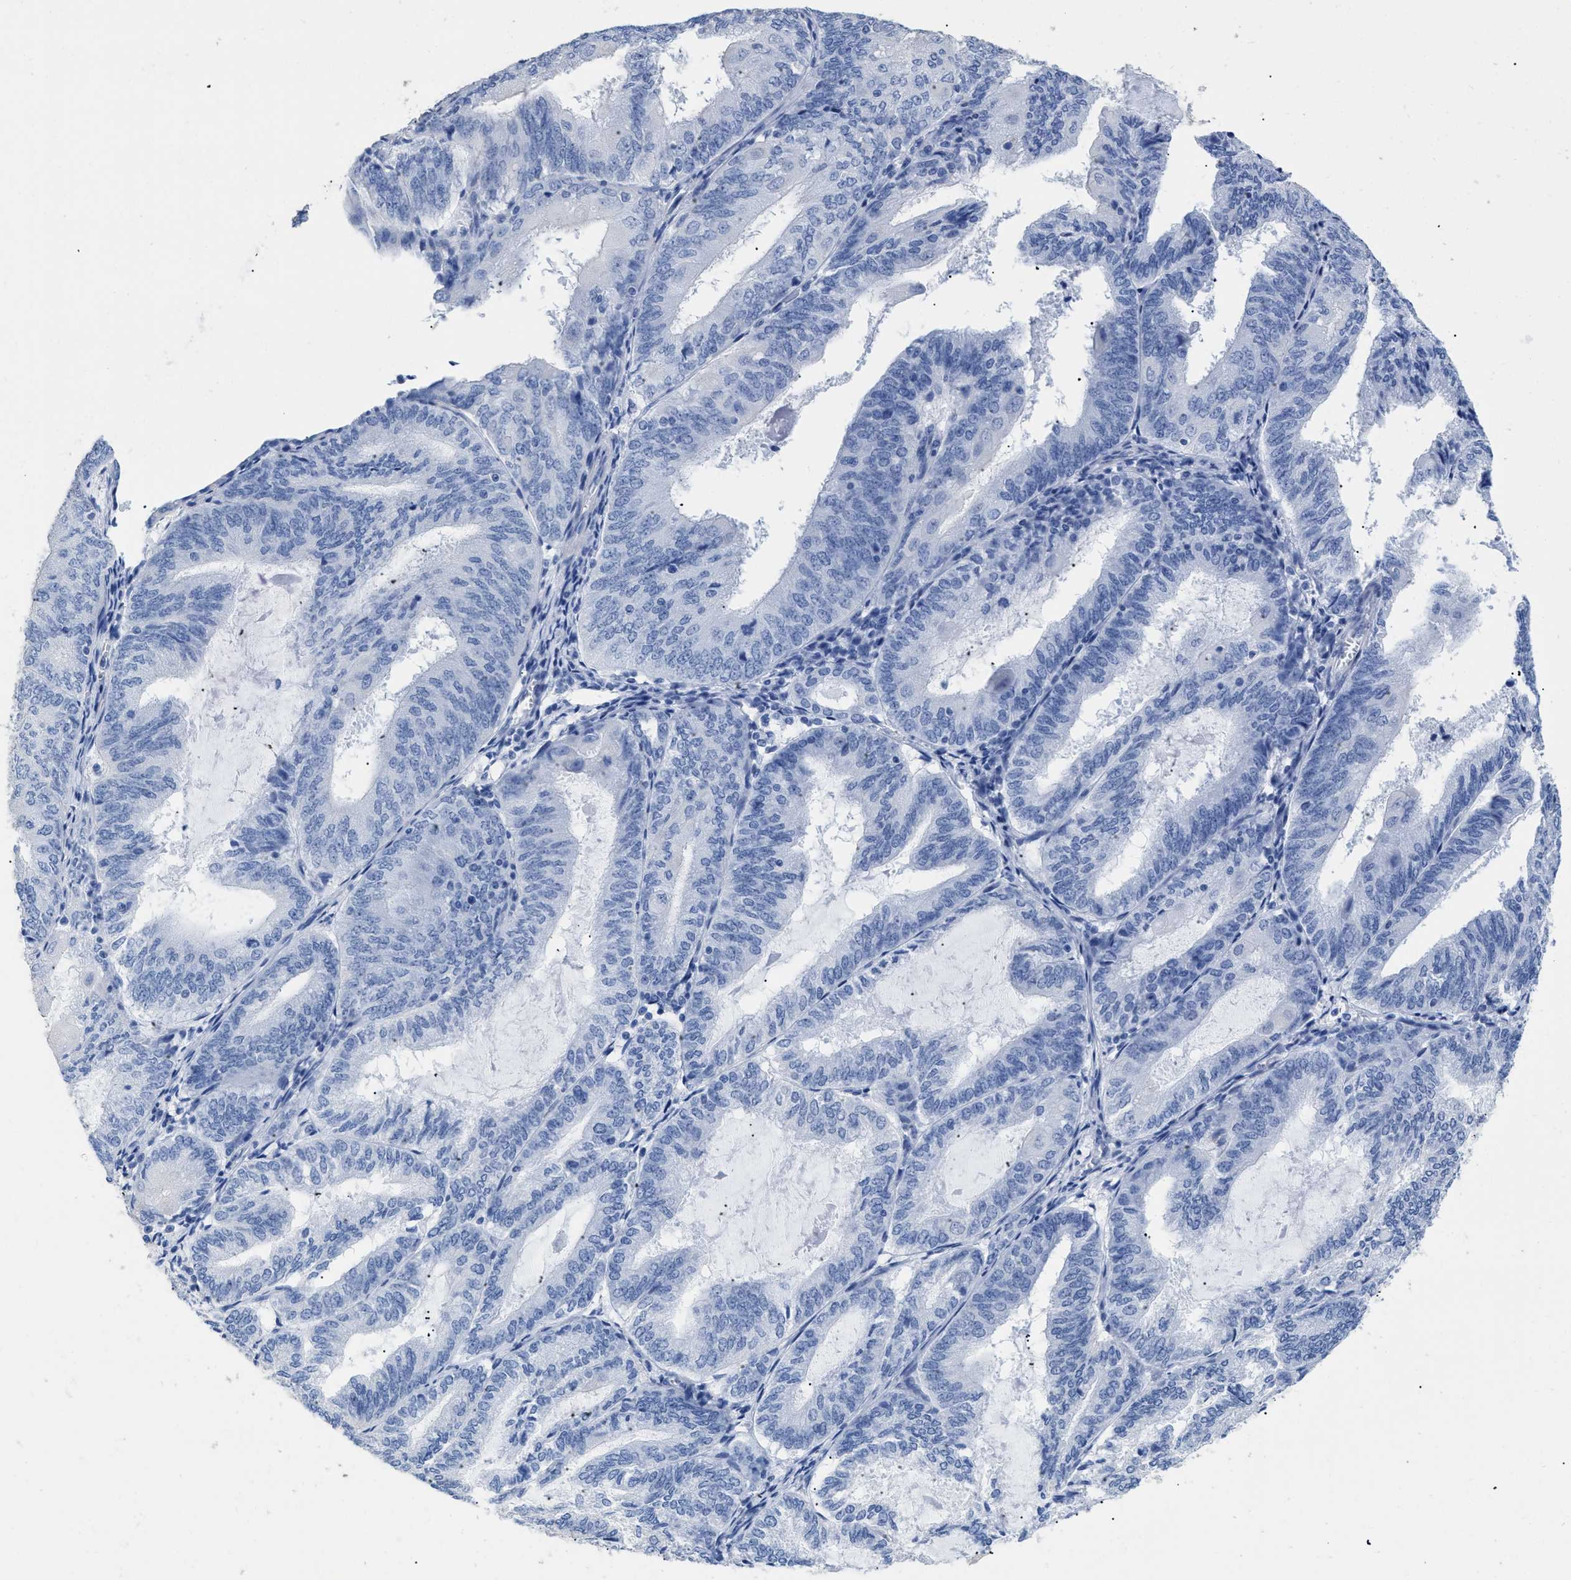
{"staining": {"intensity": "negative", "quantity": "none", "location": "none"}, "tissue": "endometrial cancer", "cell_type": "Tumor cells", "image_type": "cancer", "snomed": [{"axis": "morphology", "description": "Adenocarcinoma, NOS"}, {"axis": "topography", "description": "Endometrium"}], "caption": "DAB (3,3'-diaminobenzidine) immunohistochemical staining of adenocarcinoma (endometrial) demonstrates no significant positivity in tumor cells.", "gene": "DLC1", "patient": {"sex": "female", "age": 81}}